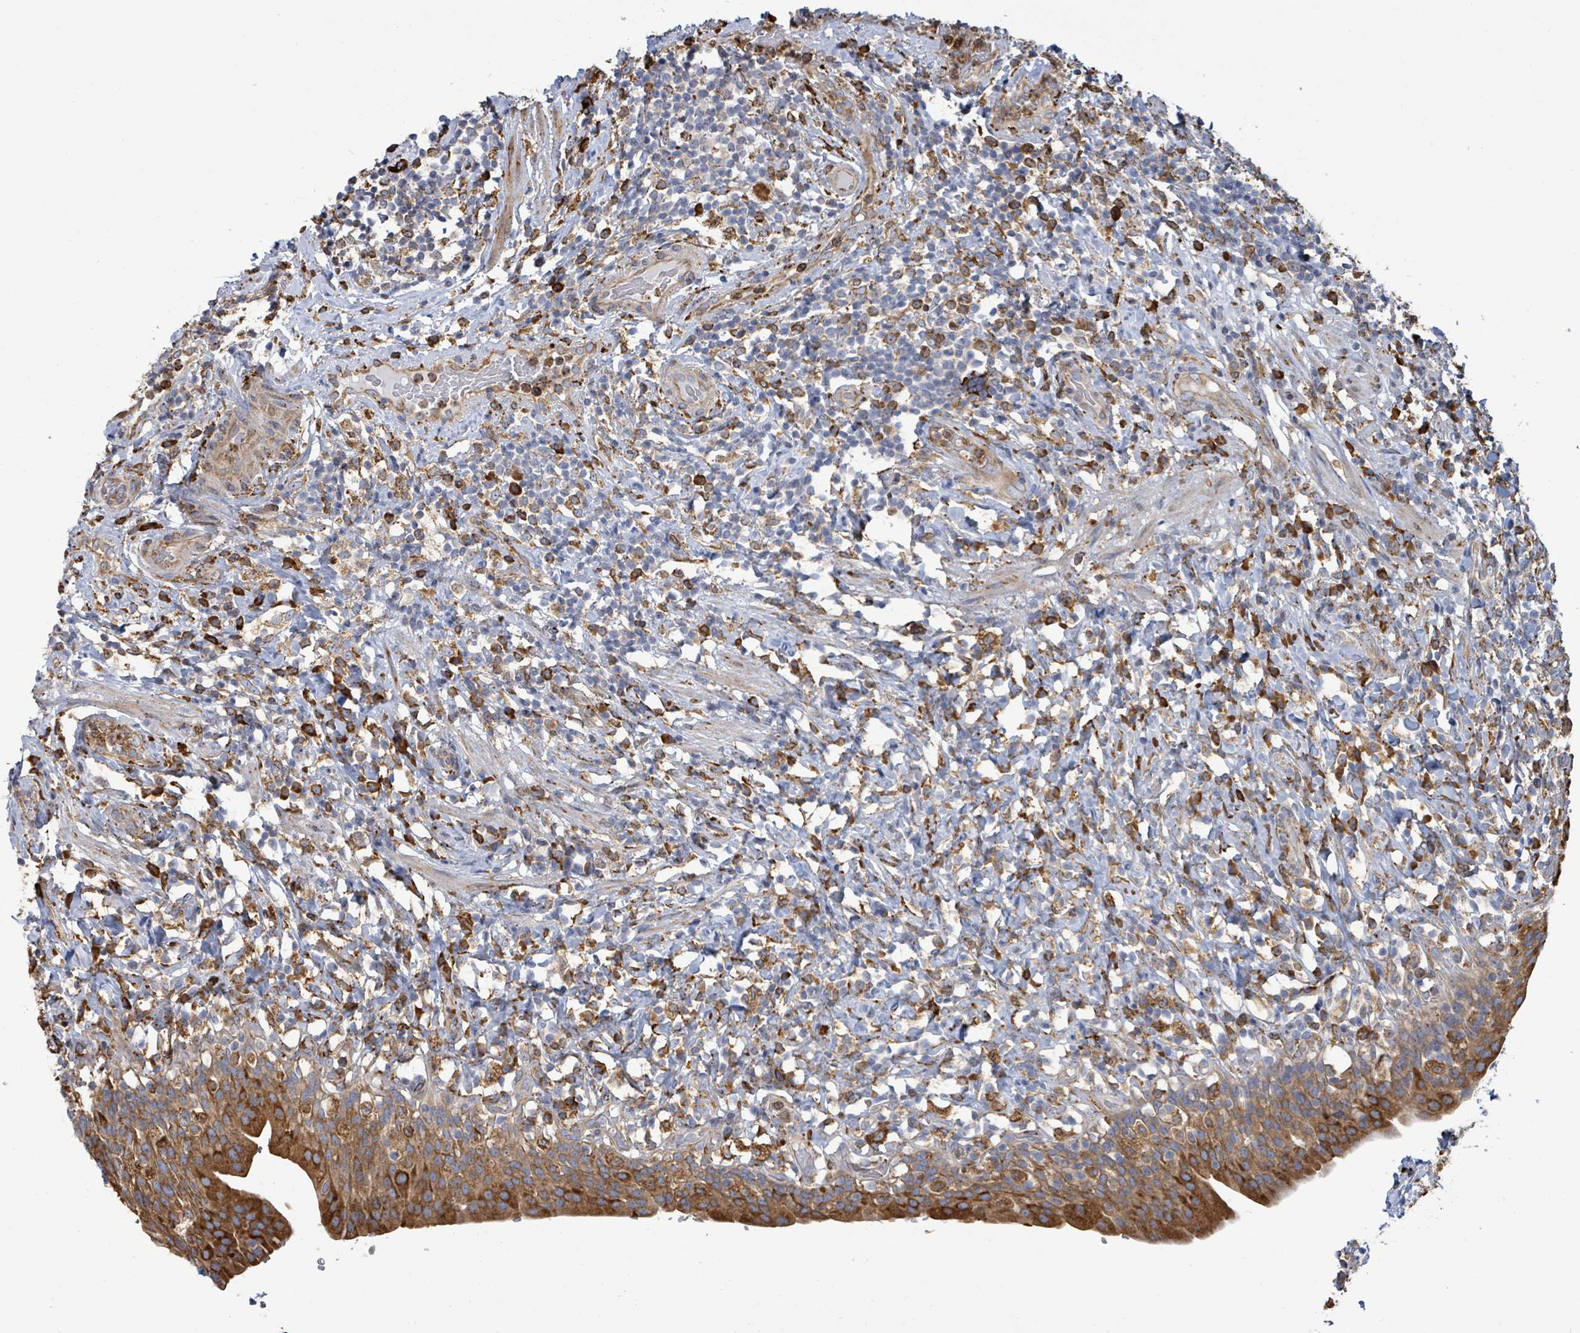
{"staining": {"intensity": "strong", "quantity": "25%-75%", "location": "cytoplasmic/membranous"}, "tissue": "urinary bladder", "cell_type": "Urothelial cells", "image_type": "normal", "snomed": [{"axis": "morphology", "description": "Normal tissue, NOS"}, {"axis": "morphology", "description": "Inflammation, NOS"}, {"axis": "topography", "description": "Urinary bladder"}], "caption": "Immunohistochemical staining of benign human urinary bladder exhibits strong cytoplasmic/membranous protein expression in approximately 25%-75% of urothelial cells. (DAB IHC with brightfield microscopy, high magnification).", "gene": "RFPL4AL1", "patient": {"sex": "male", "age": 64}}